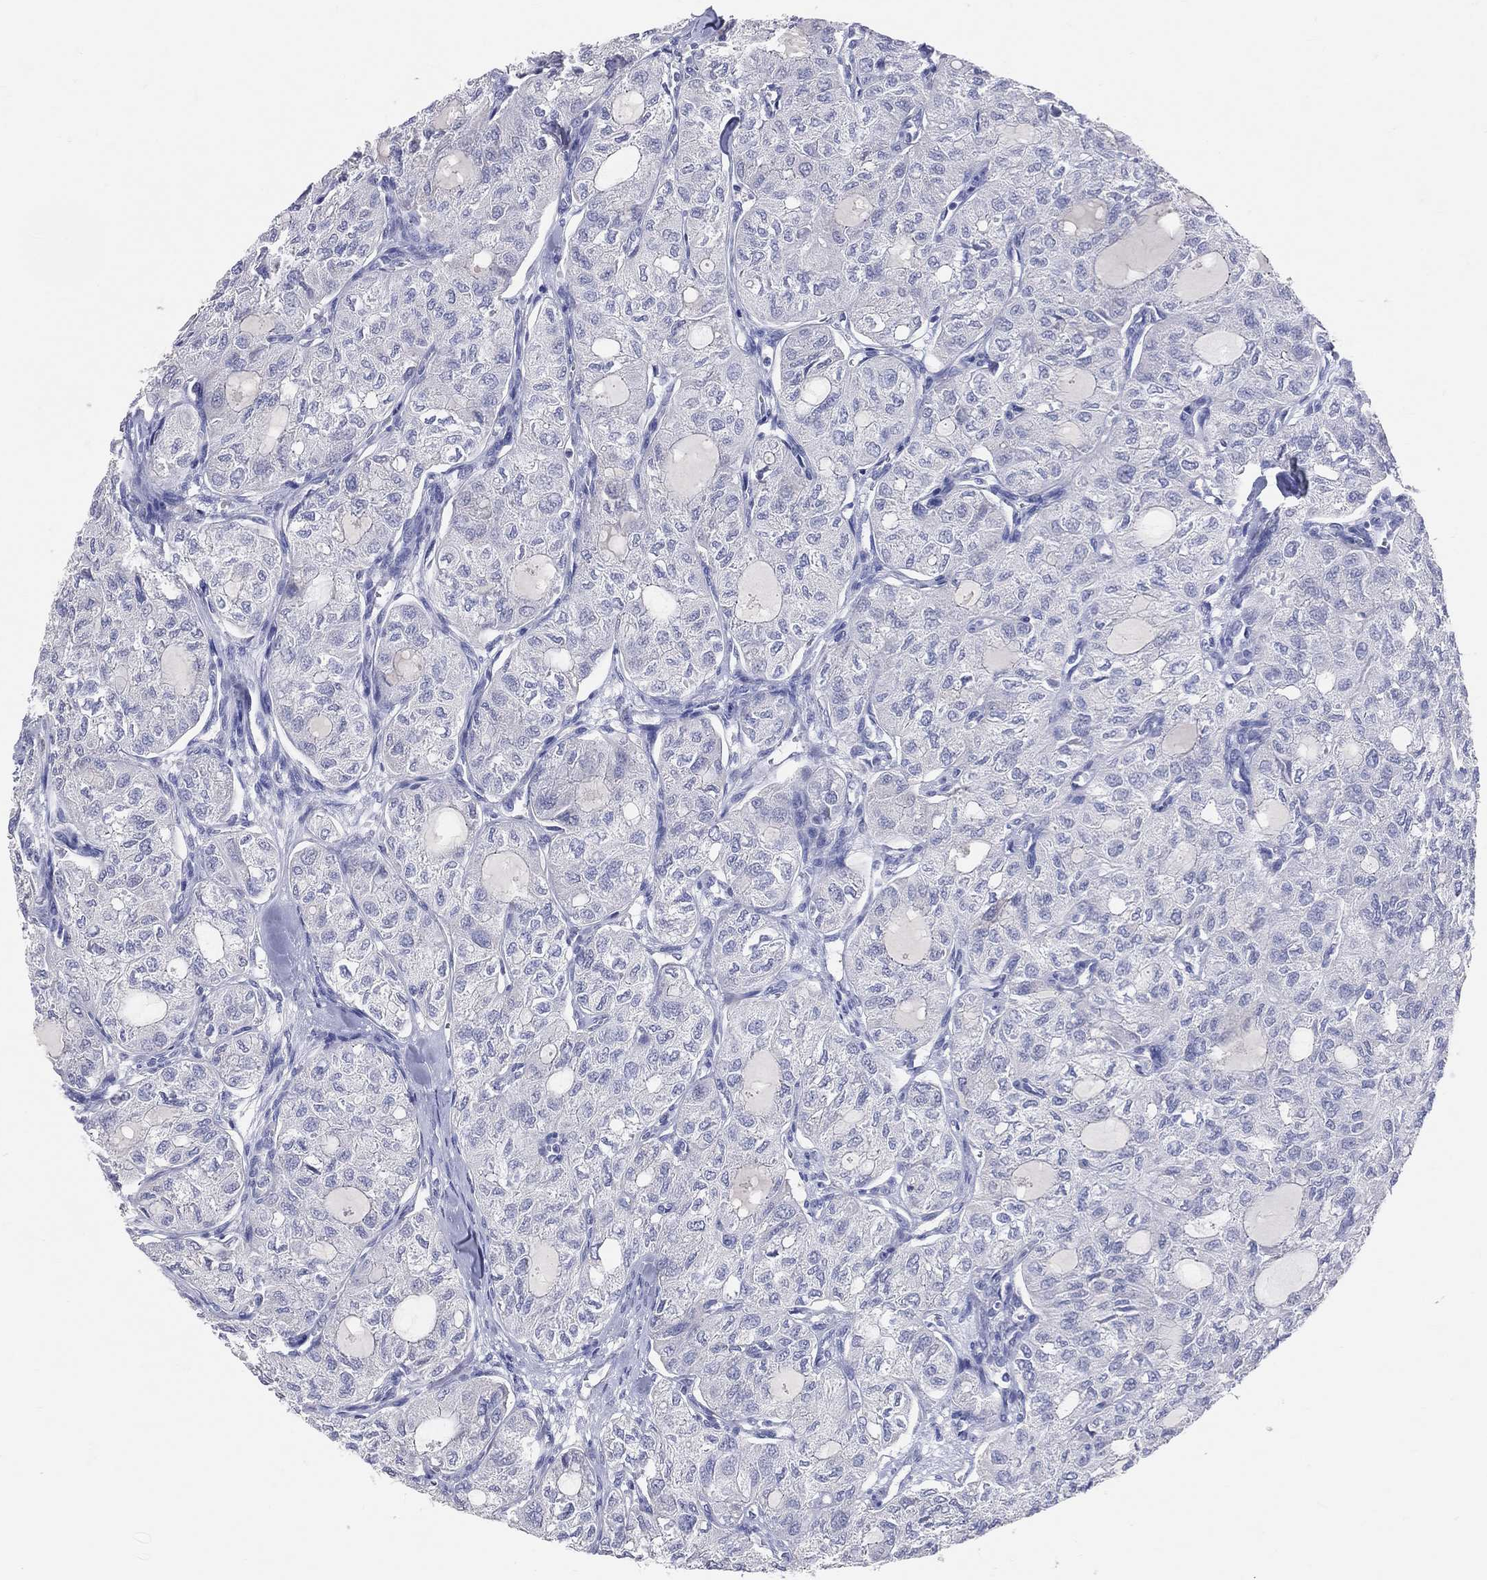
{"staining": {"intensity": "negative", "quantity": "none", "location": "none"}, "tissue": "thyroid cancer", "cell_type": "Tumor cells", "image_type": "cancer", "snomed": [{"axis": "morphology", "description": "Follicular adenoma carcinoma, NOS"}, {"axis": "topography", "description": "Thyroid gland"}], "caption": "Immunohistochemical staining of human thyroid cancer demonstrates no significant expression in tumor cells.", "gene": "LAT", "patient": {"sex": "male", "age": 75}}